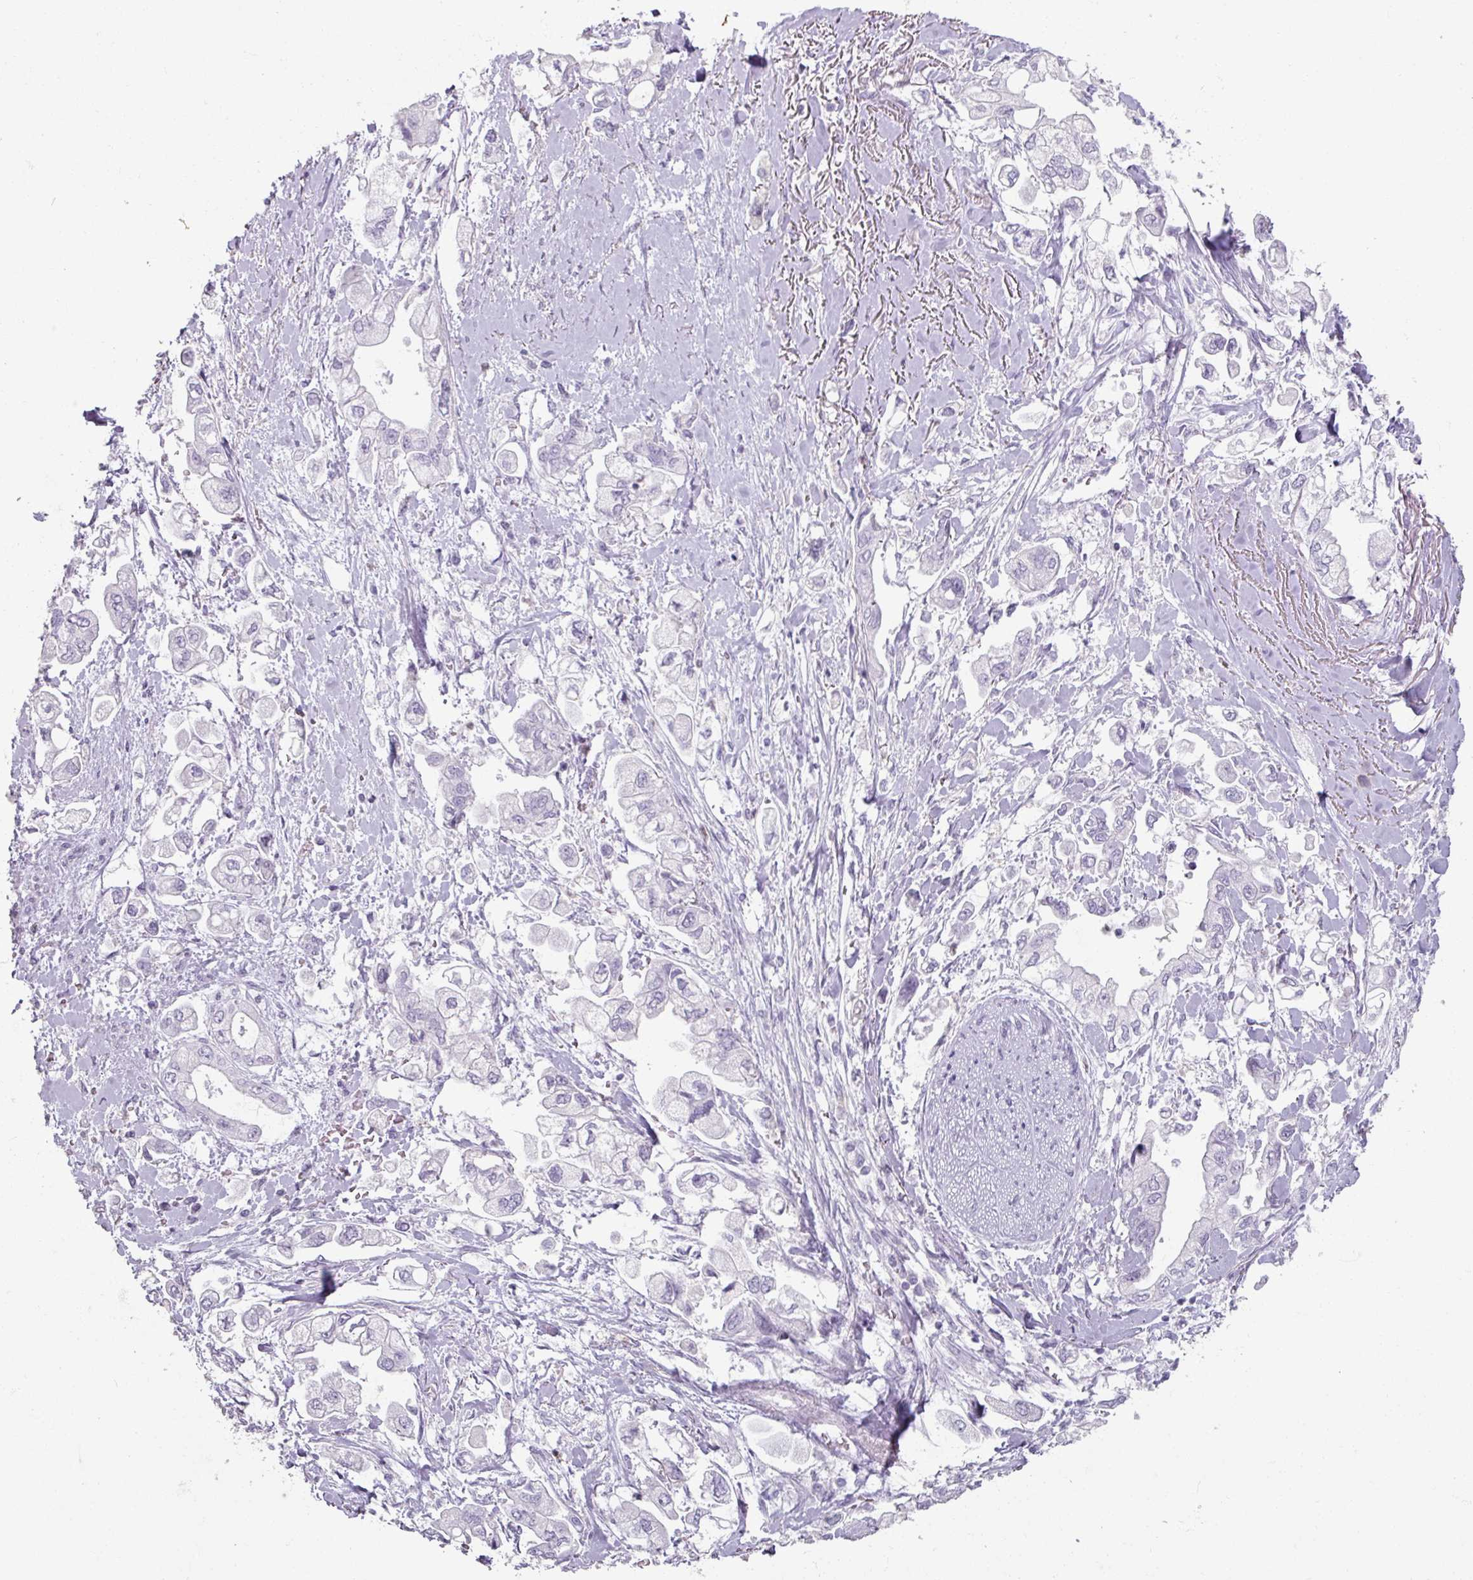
{"staining": {"intensity": "negative", "quantity": "none", "location": "none"}, "tissue": "stomach cancer", "cell_type": "Tumor cells", "image_type": "cancer", "snomed": [{"axis": "morphology", "description": "Adenocarcinoma, NOS"}, {"axis": "topography", "description": "Stomach"}], "caption": "IHC histopathology image of neoplastic tissue: adenocarcinoma (stomach) stained with DAB (3,3'-diaminobenzidine) displays no significant protein positivity in tumor cells.", "gene": "ARG1", "patient": {"sex": "male", "age": 62}}